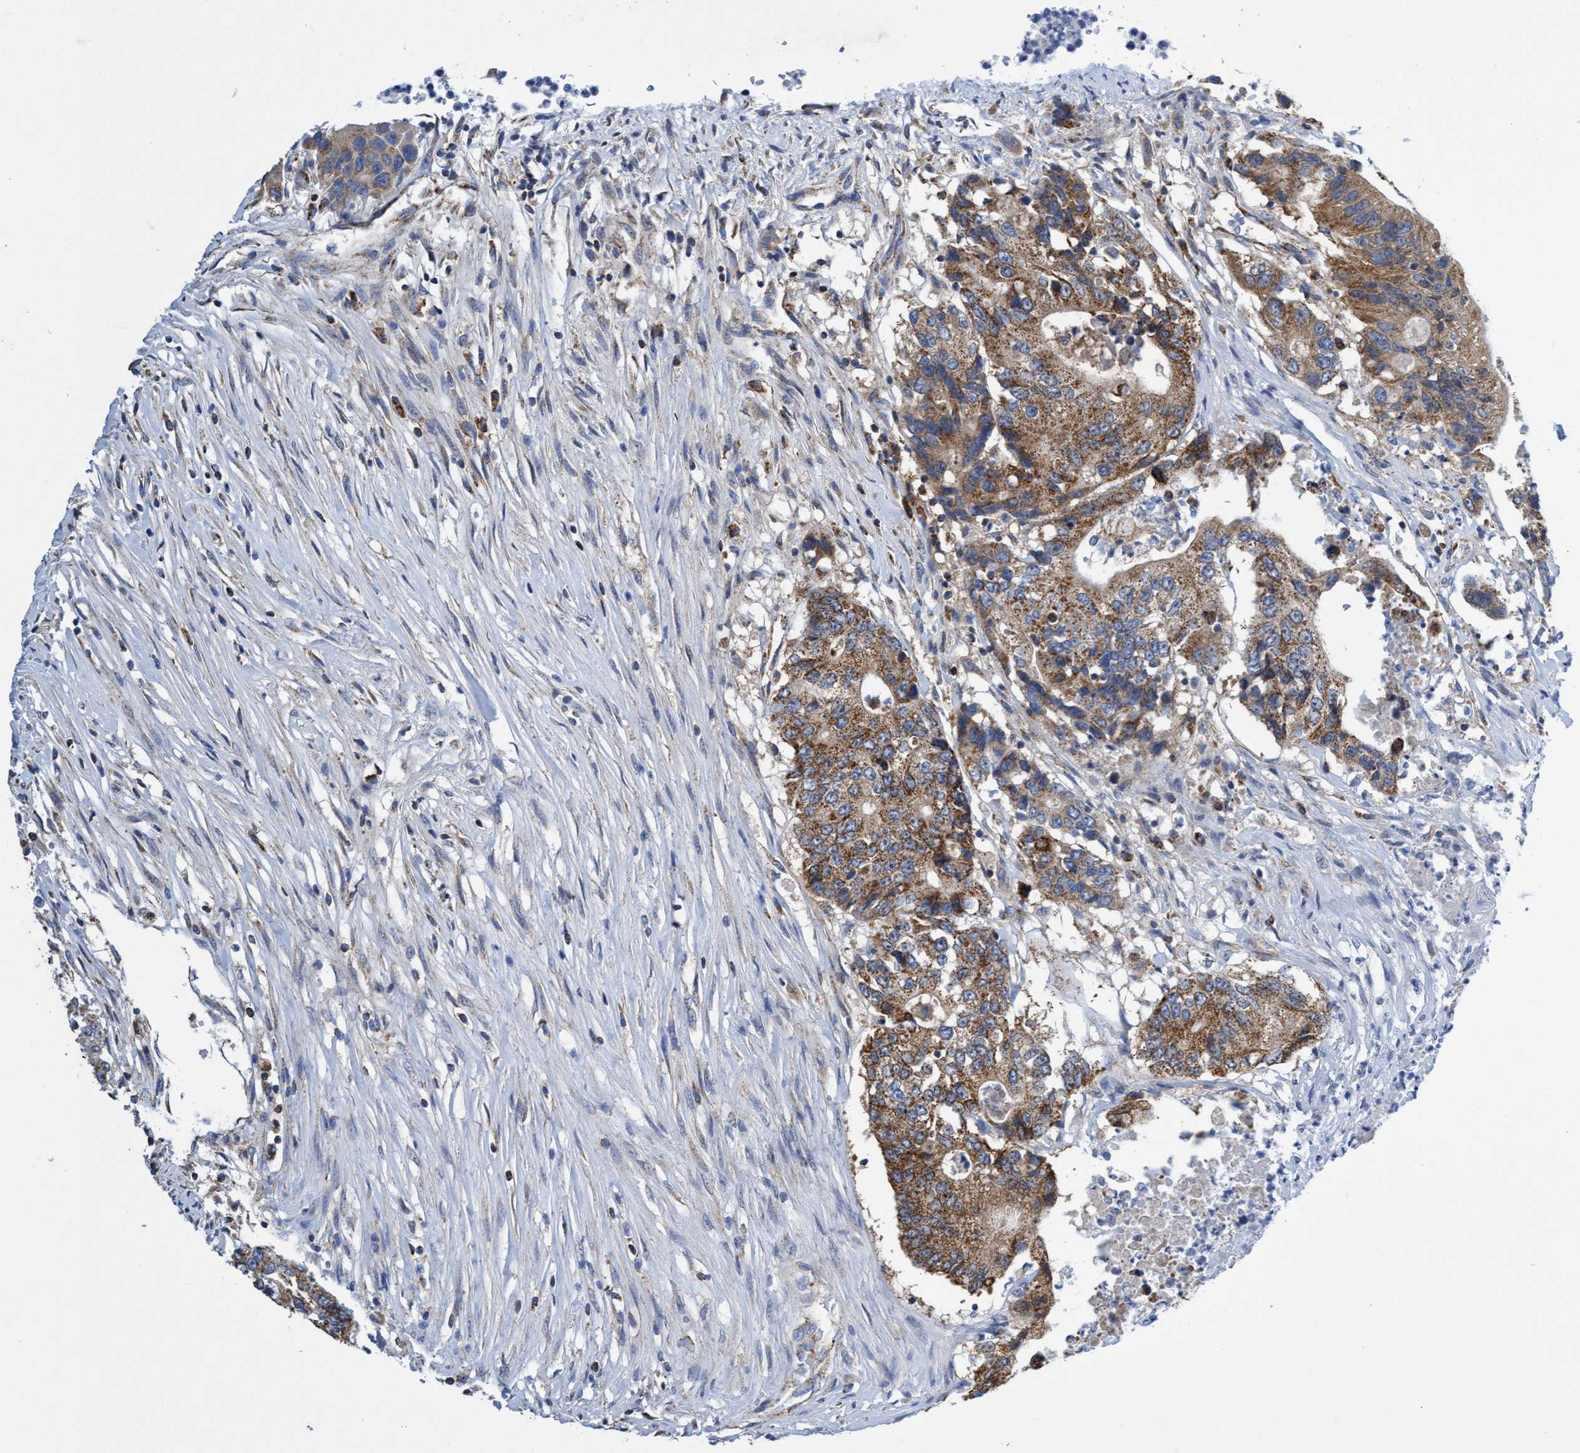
{"staining": {"intensity": "moderate", "quantity": ">75%", "location": "cytoplasmic/membranous"}, "tissue": "colorectal cancer", "cell_type": "Tumor cells", "image_type": "cancer", "snomed": [{"axis": "morphology", "description": "Adenocarcinoma, NOS"}, {"axis": "topography", "description": "Colon"}], "caption": "The image exhibits a brown stain indicating the presence of a protein in the cytoplasmic/membranous of tumor cells in adenocarcinoma (colorectal).", "gene": "CRYZ", "patient": {"sex": "female", "age": 77}}